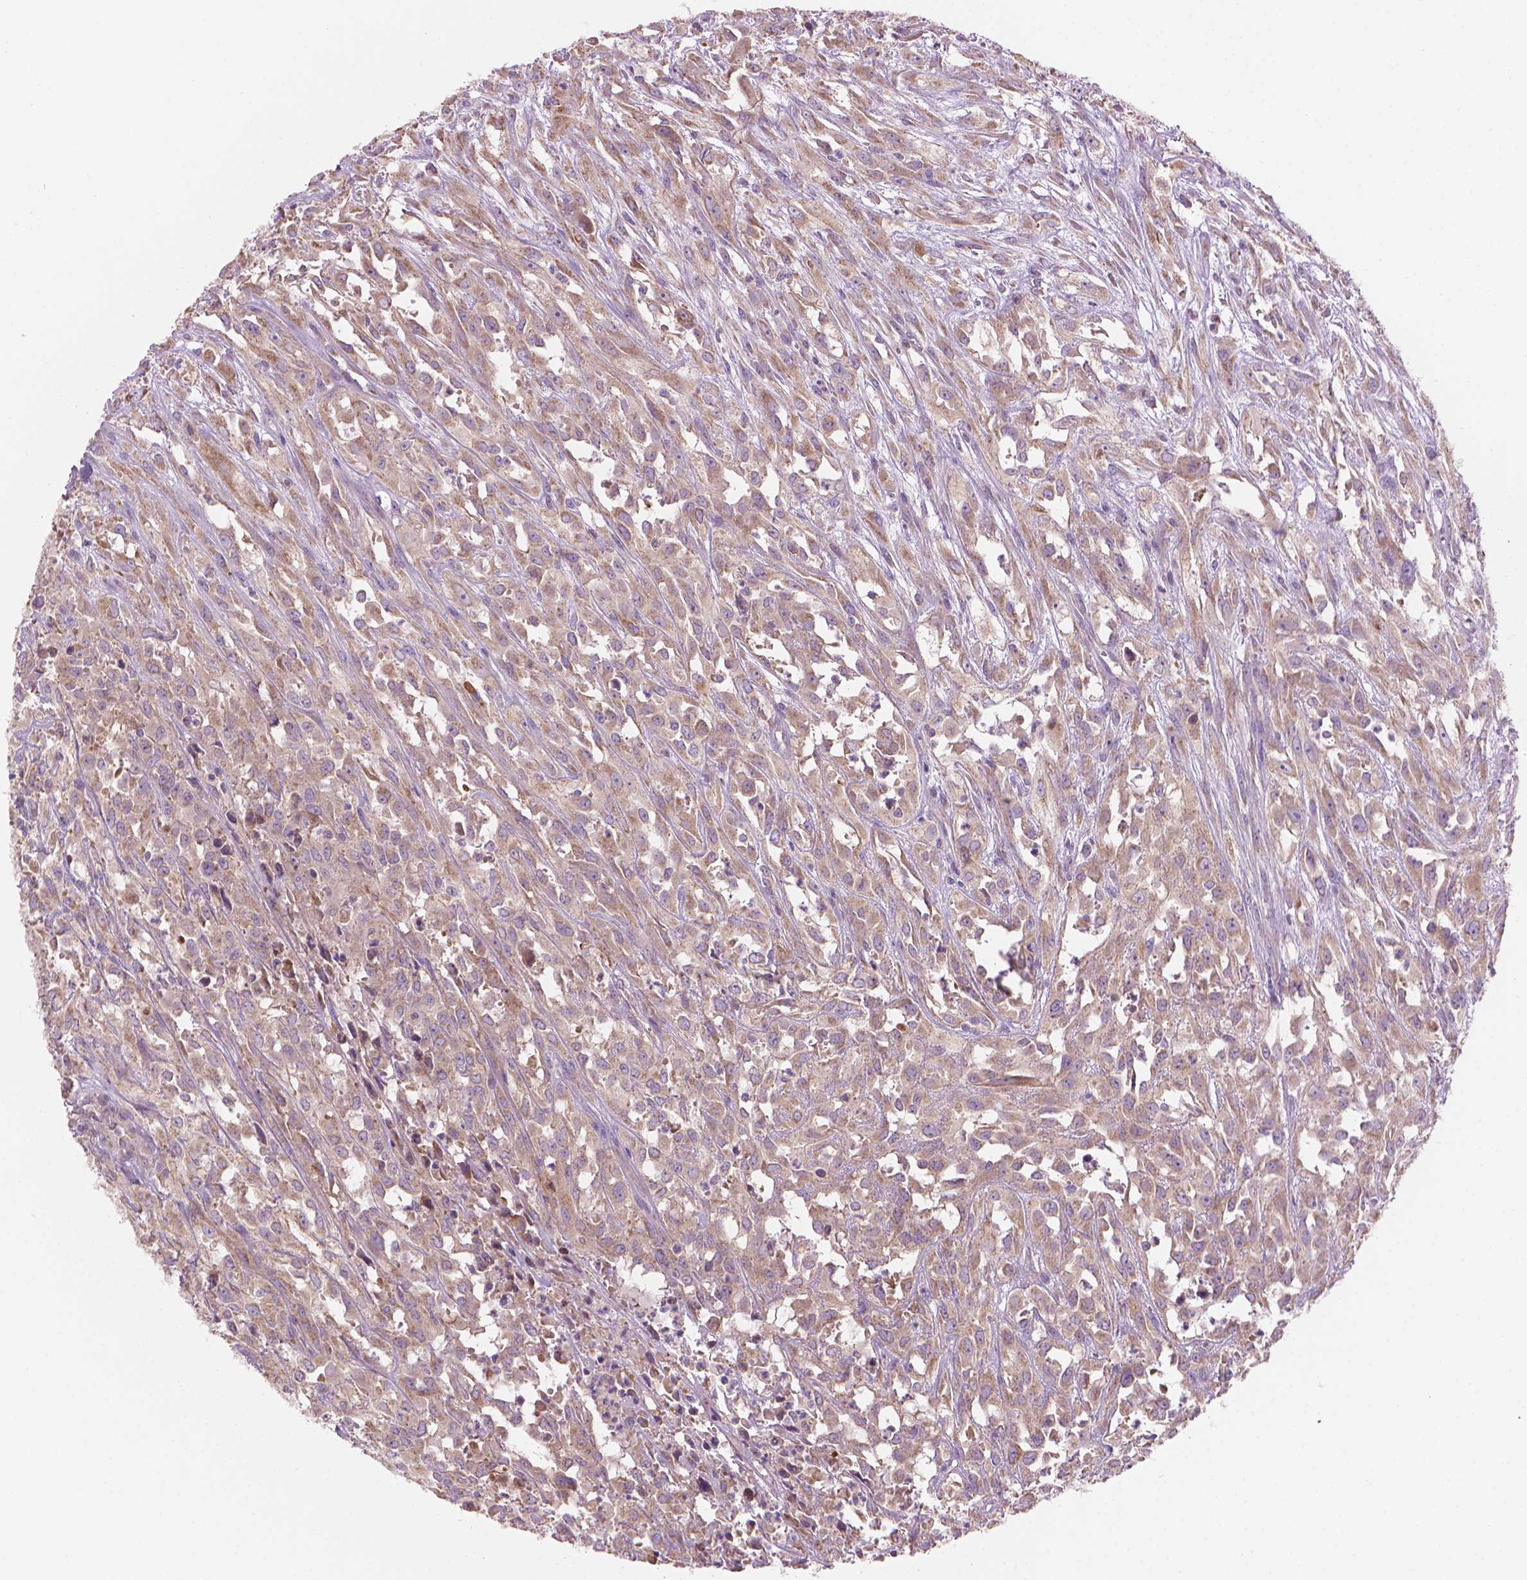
{"staining": {"intensity": "moderate", "quantity": ">75%", "location": "cytoplasmic/membranous"}, "tissue": "urothelial cancer", "cell_type": "Tumor cells", "image_type": "cancer", "snomed": [{"axis": "morphology", "description": "Urothelial carcinoma, High grade"}, {"axis": "topography", "description": "Urinary bladder"}], "caption": "Protein staining displays moderate cytoplasmic/membranous expression in about >75% of tumor cells in urothelial cancer.", "gene": "TTC29", "patient": {"sex": "male", "age": 67}}